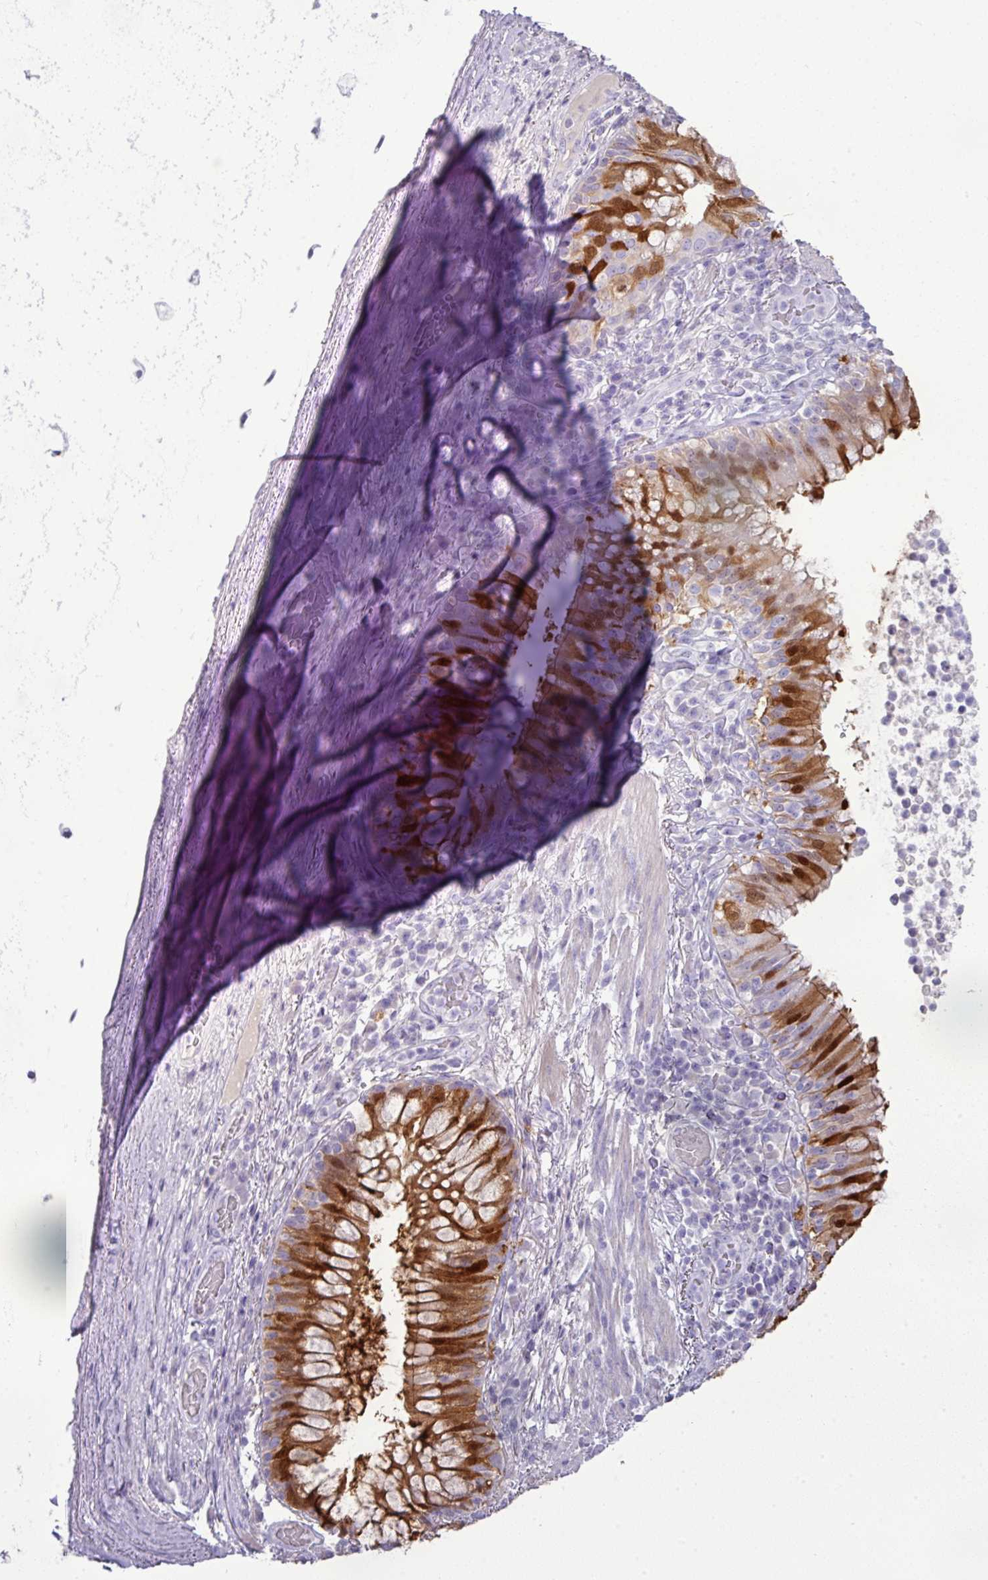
{"staining": {"intensity": "strong", "quantity": ">75%", "location": "cytoplasmic/membranous"}, "tissue": "bronchus", "cell_type": "Respiratory epithelial cells", "image_type": "normal", "snomed": [{"axis": "morphology", "description": "Normal tissue, NOS"}, {"axis": "topography", "description": "Cartilage tissue"}, {"axis": "topography", "description": "Bronchus"}], "caption": "Immunohistochemical staining of benign human bronchus demonstrates strong cytoplasmic/membranous protein staining in approximately >75% of respiratory epithelial cells.", "gene": "GSTA1", "patient": {"sex": "male", "age": 56}}